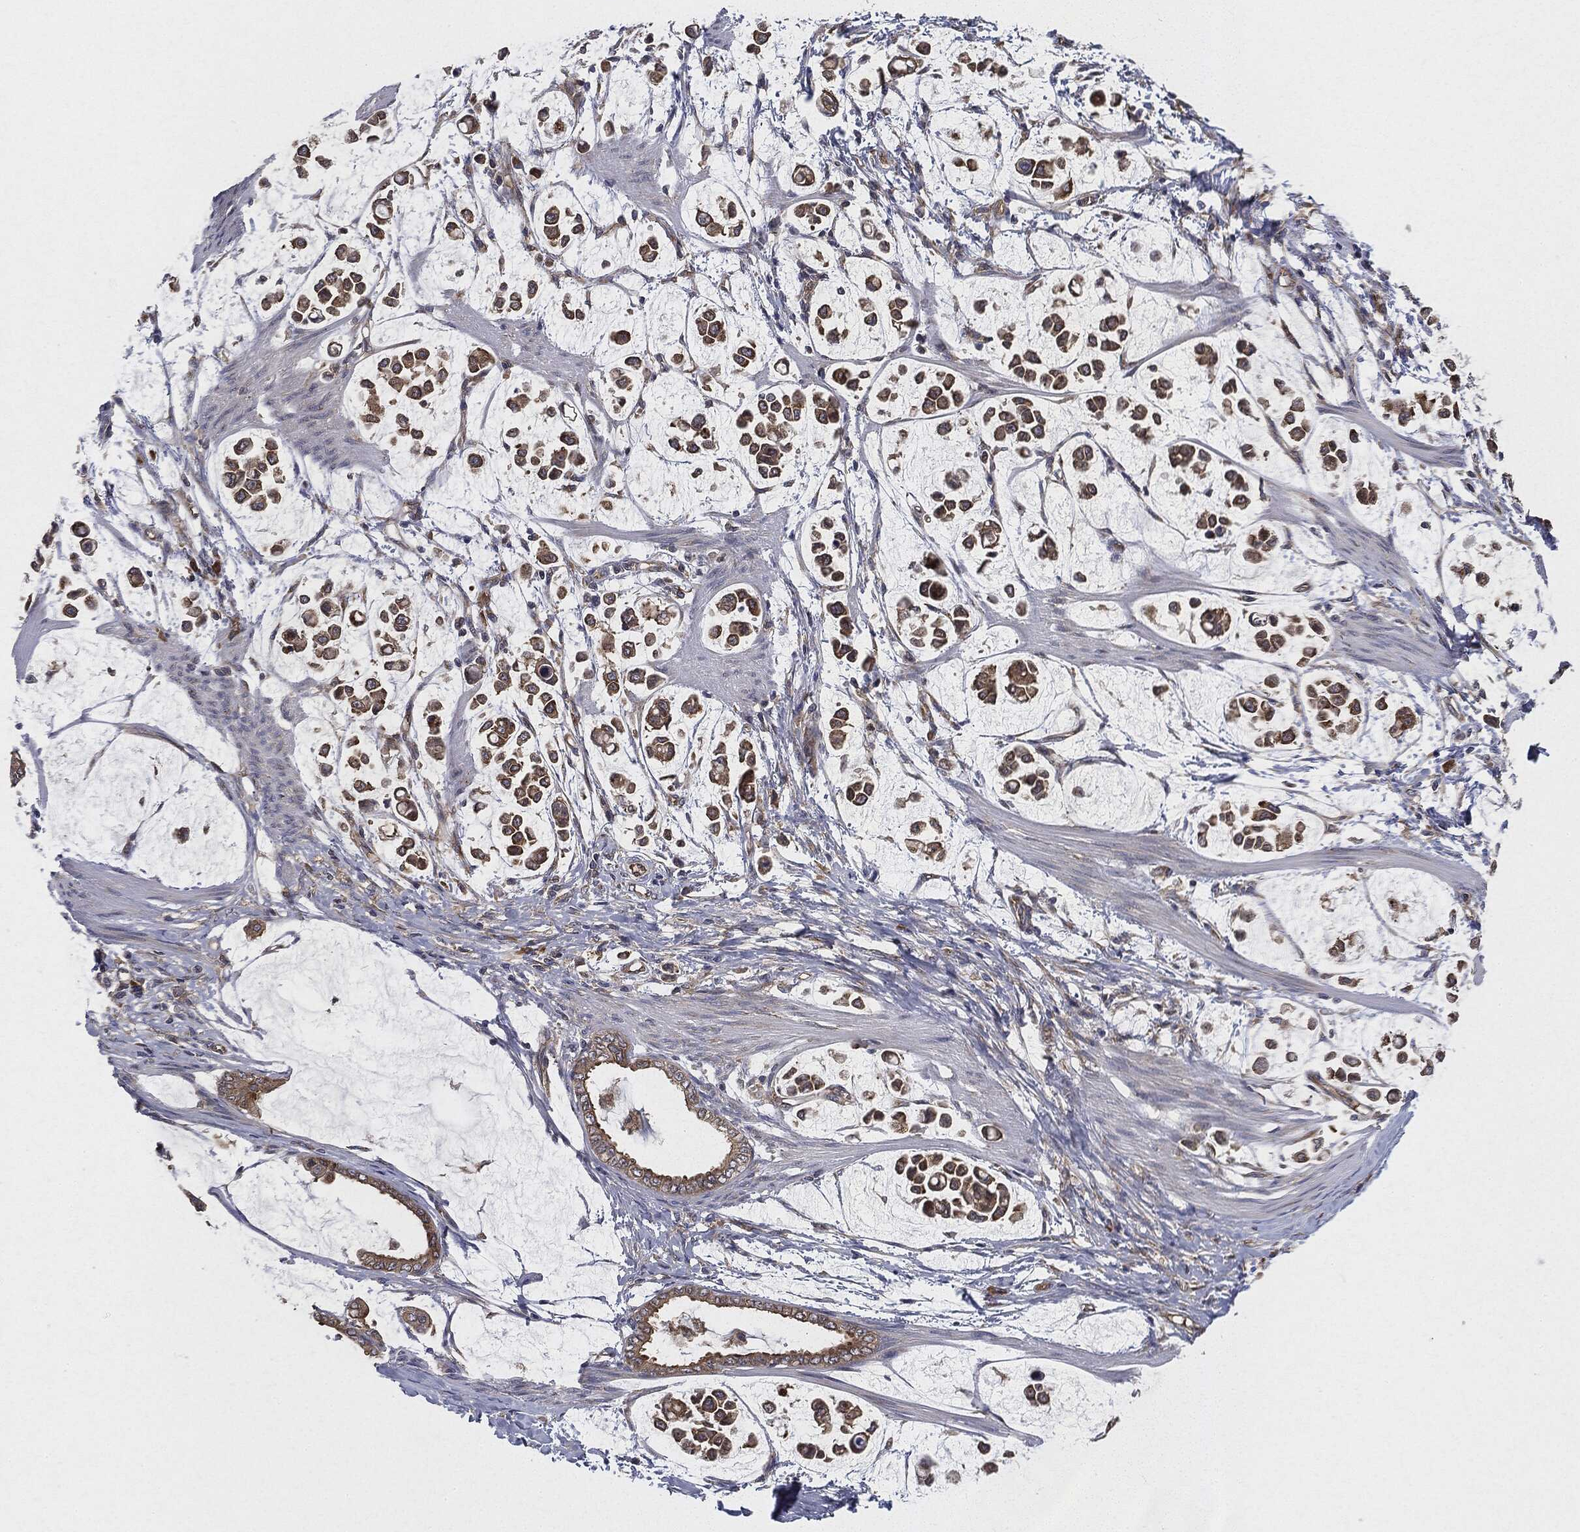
{"staining": {"intensity": "moderate", "quantity": ">75%", "location": "cytoplasmic/membranous"}, "tissue": "stomach cancer", "cell_type": "Tumor cells", "image_type": "cancer", "snomed": [{"axis": "morphology", "description": "Adenocarcinoma, NOS"}, {"axis": "topography", "description": "Stomach"}], "caption": "High-magnification brightfield microscopy of adenocarcinoma (stomach) stained with DAB (brown) and counterstained with hematoxylin (blue). tumor cells exhibit moderate cytoplasmic/membranous positivity is present in about>75% of cells. (DAB = brown stain, brightfield microscopy at high magnification).", "gene": "EIF2AK2", "patient": {"sex": "male", "age": 82}}